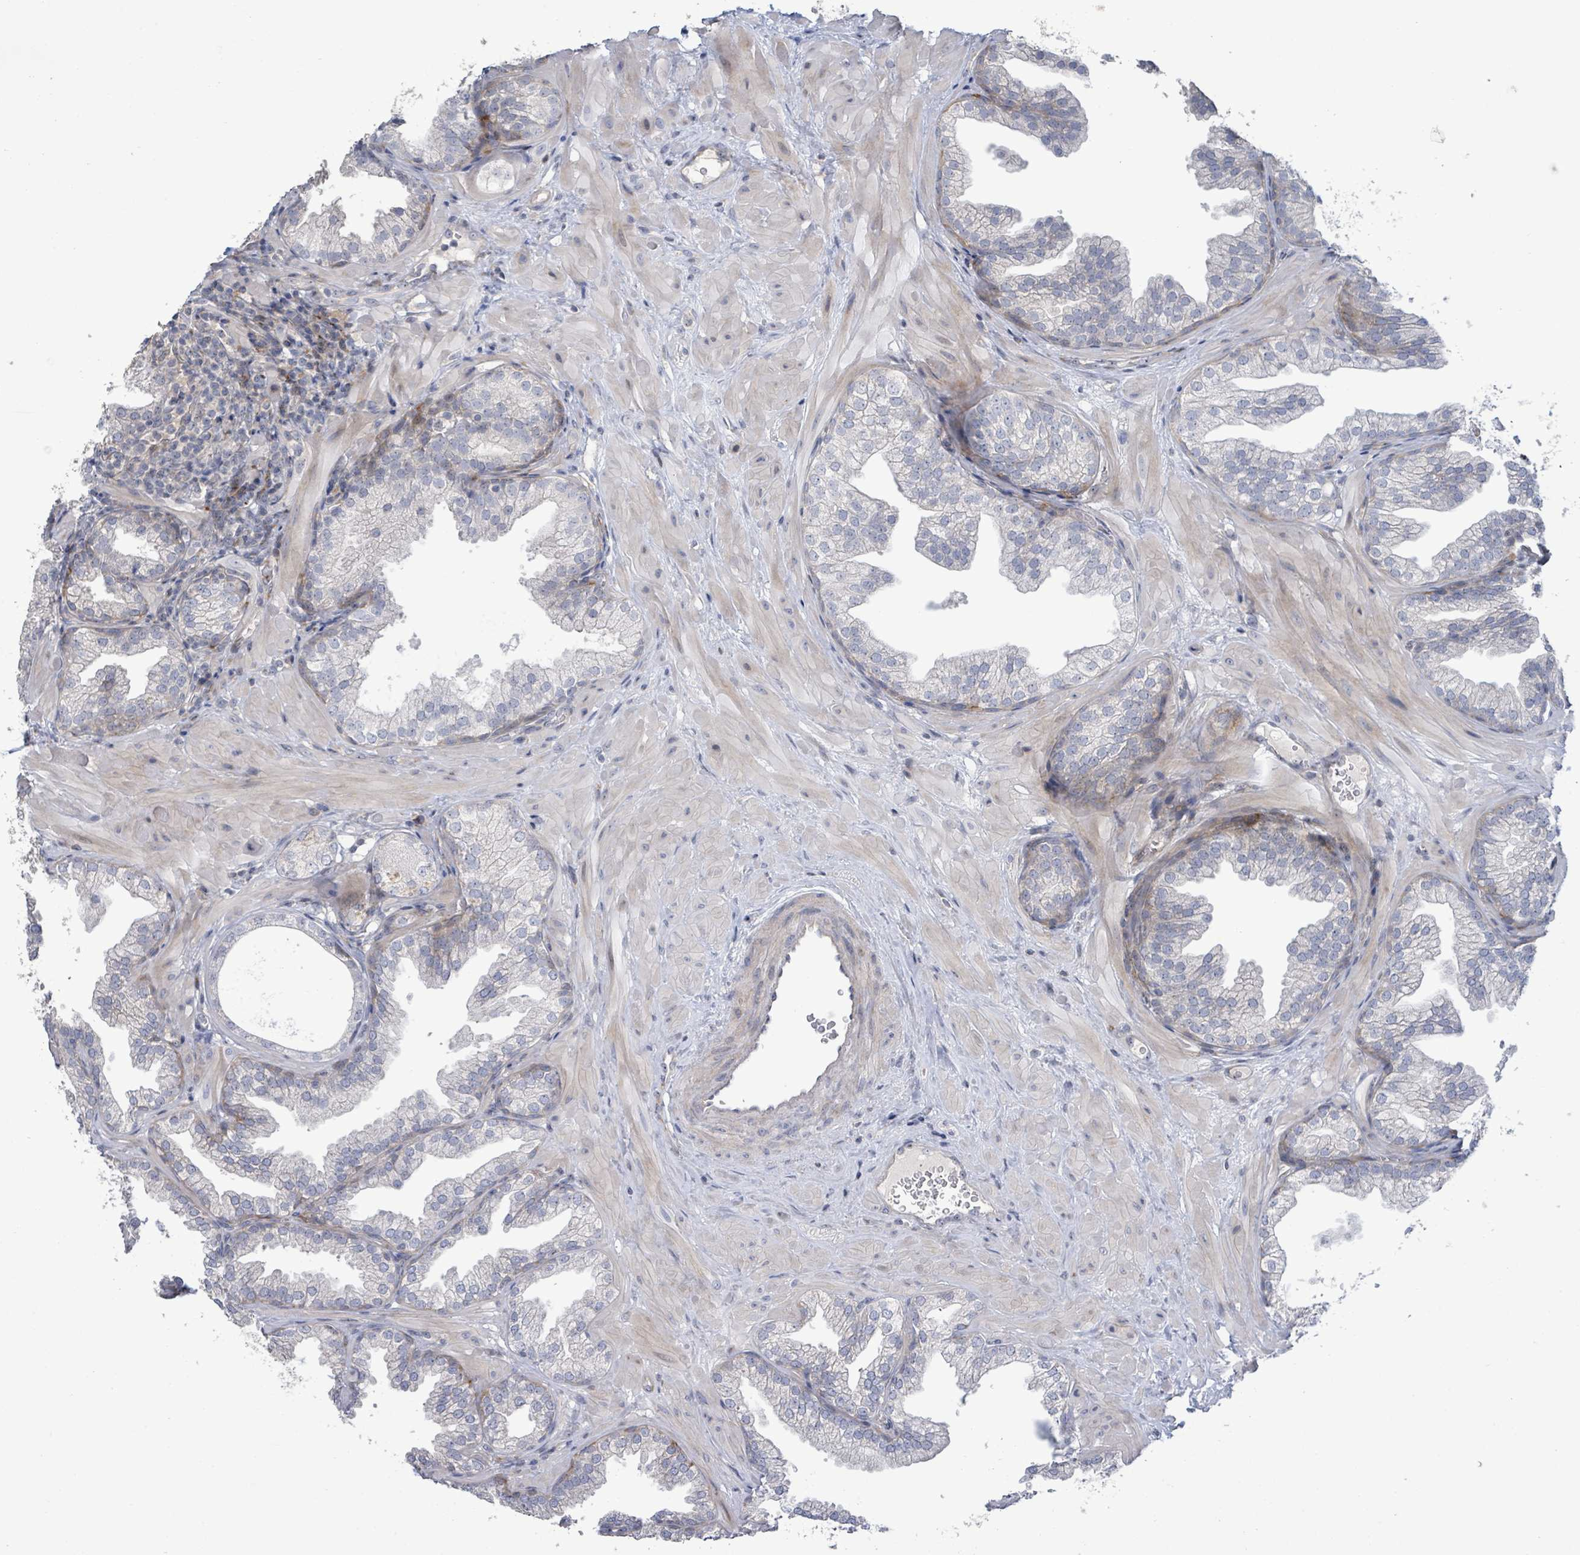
{"staining": {"intensity": "weak", "quantity": "<25%", "location": "cytoplasmic/membranous"}, "tissue": "prostate", "cell_type": "Glandular cells", "image_type": "normal", "snomed": [{"axis": "morphology", "description": "Normal tissue, NOS"}, {"axis": "topography", "description": "Prostate"}], "caption": "A high-resolution image shows immunohistochemistry (IHC) staining of normal prostate, which demonstrates no significant expression in glandular cells. (DAB (3,3'-diaminobenzidine) immunohistochemistry visualized using brightfield microscopy, high magnification).", "gene": "LILRA4", "patient": {"sex": "male", "age": 37}}